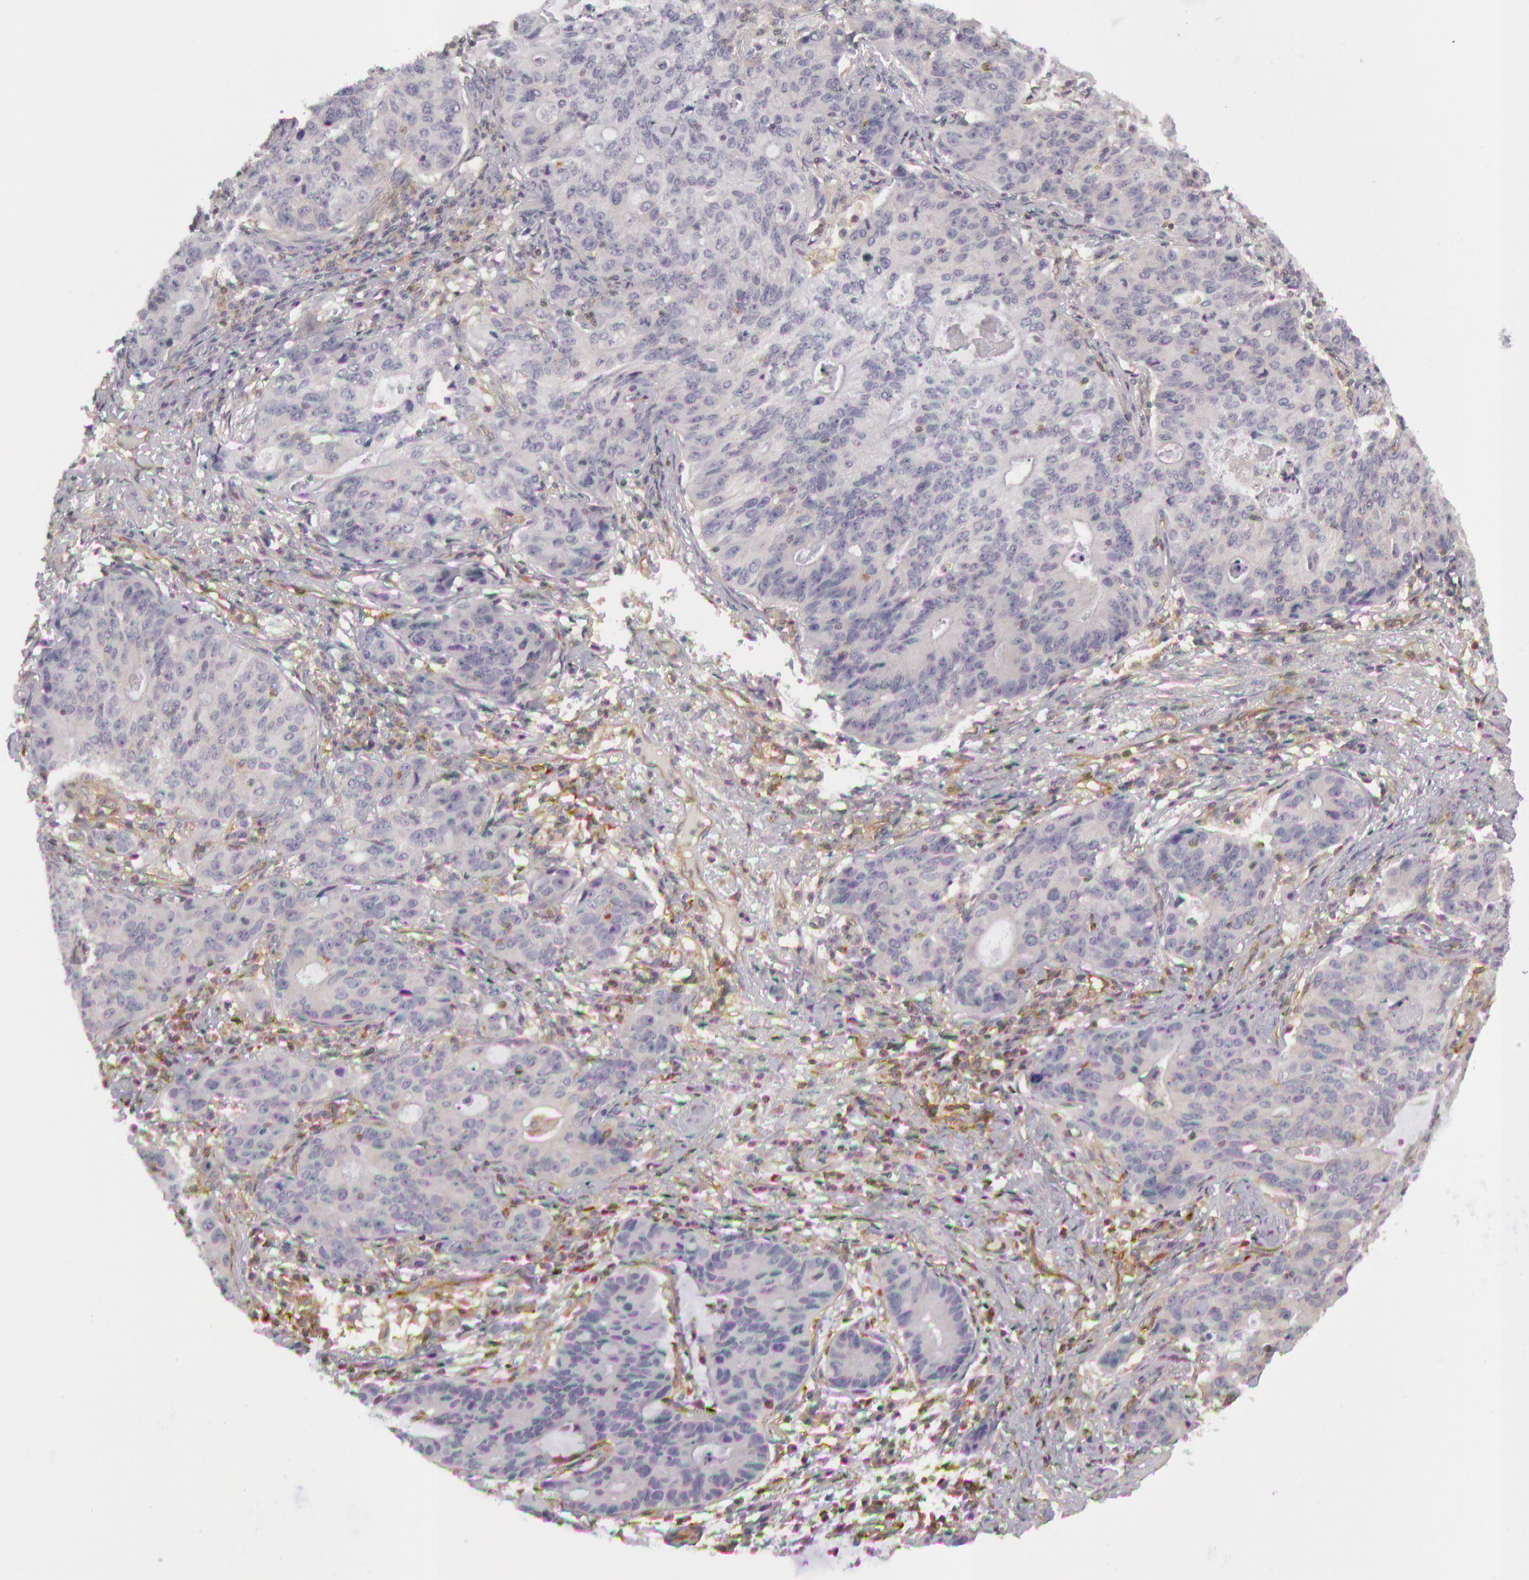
{"staining": {"intensity": "negative", "quantity": "none", "location": "none"}, "tissue": "stomach cancer", "cell_type": "Tumor cells", "image_type": "cancer", "snomed": [{"axis": "morphology", "description": "Adenocarcinoma, NOS"}, {"axis": "topography", "description": "Esophagus"}, {"axis": "topography", "description": "Stomach"}], "caption": "Immunohistochemistry (IHC) of stomach adenocarcinoma displays no positivity in tumor cells.", "gene": "IKBKB", "patient": {"sex": "male", "age": 74}}